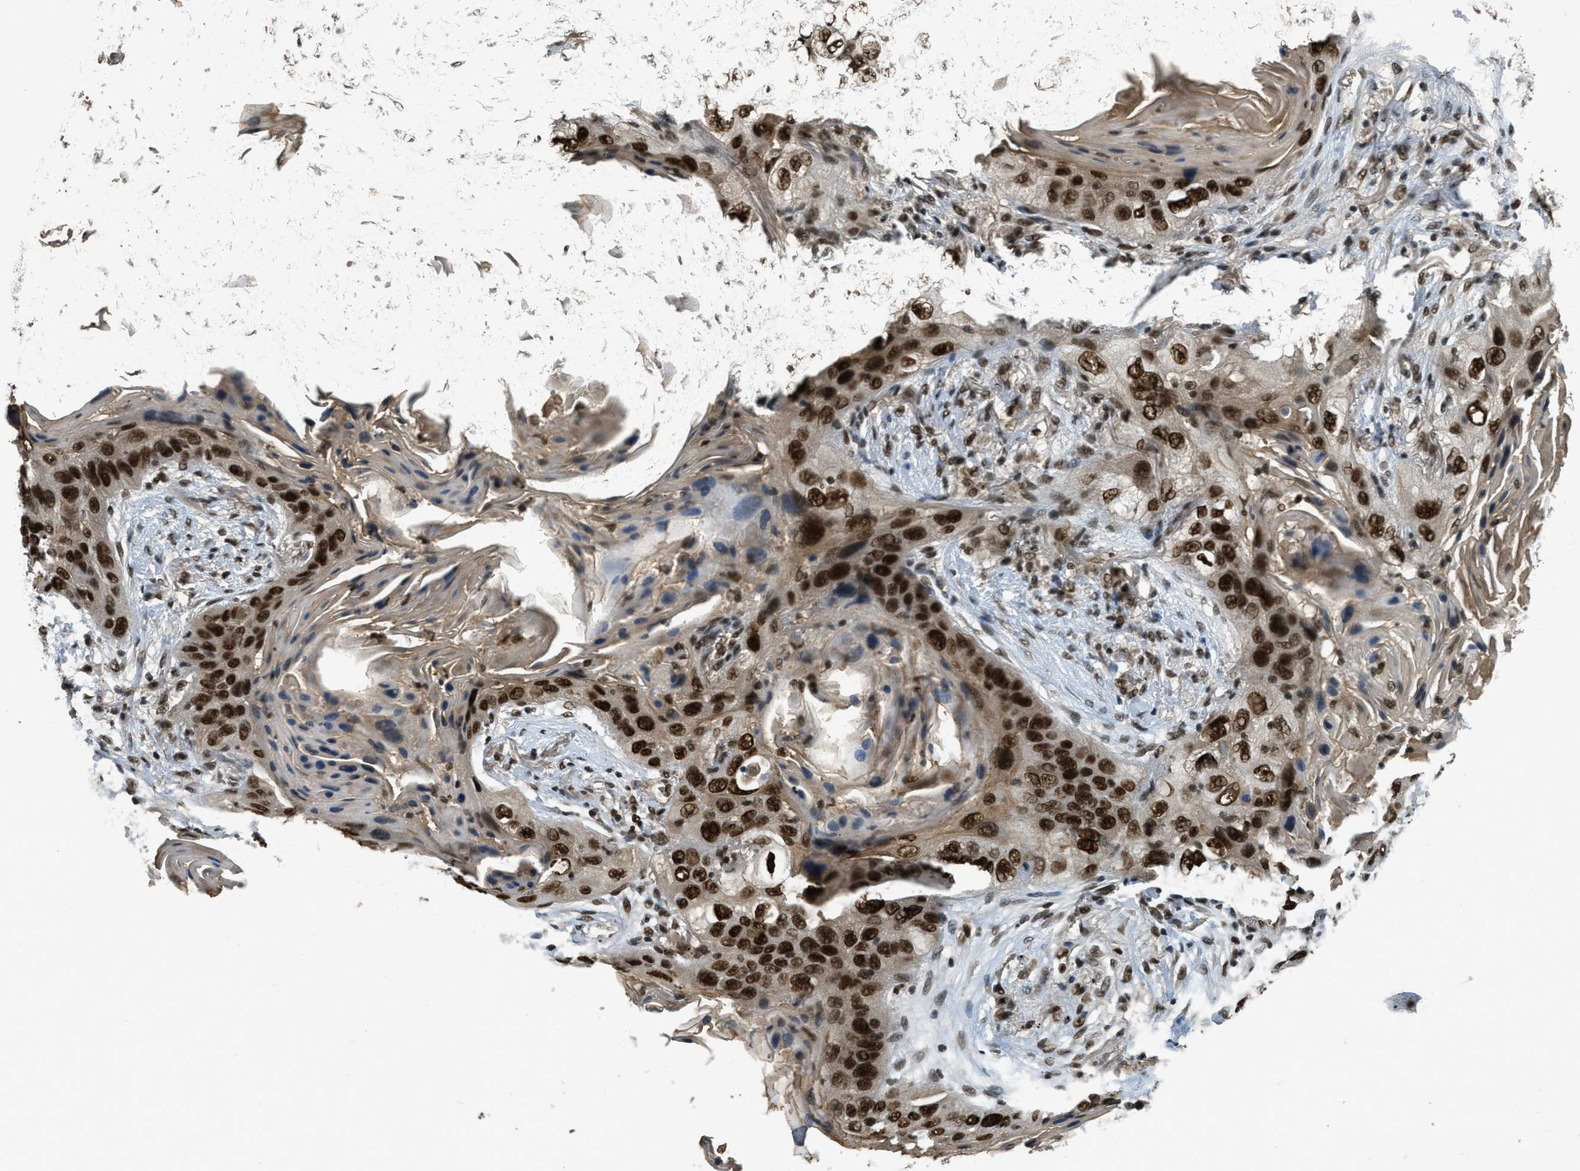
{"staining": {"intensity": "strong", "quantity": ">75%", "location": "cytoplasmic/membranous,nuclear"}, "tissue": "lung cancer", "cell_type": "Tumor cells", "image_type": "cancer", "snomed": [{"axis": "morphology", "description": "Squamous cell carcinoma, NOS"}, {"axis": "topography", "description": "Lung"}], "caption": "Lung cancer (squamous cell carcinoma) stained for a protein (brown) shows strong cytoplasmic/membranous and nuclear positive staining in approximately >75% of tumor cells.", "gene": "ZNF148", "patient": {"sex": "female", "age": 67}}